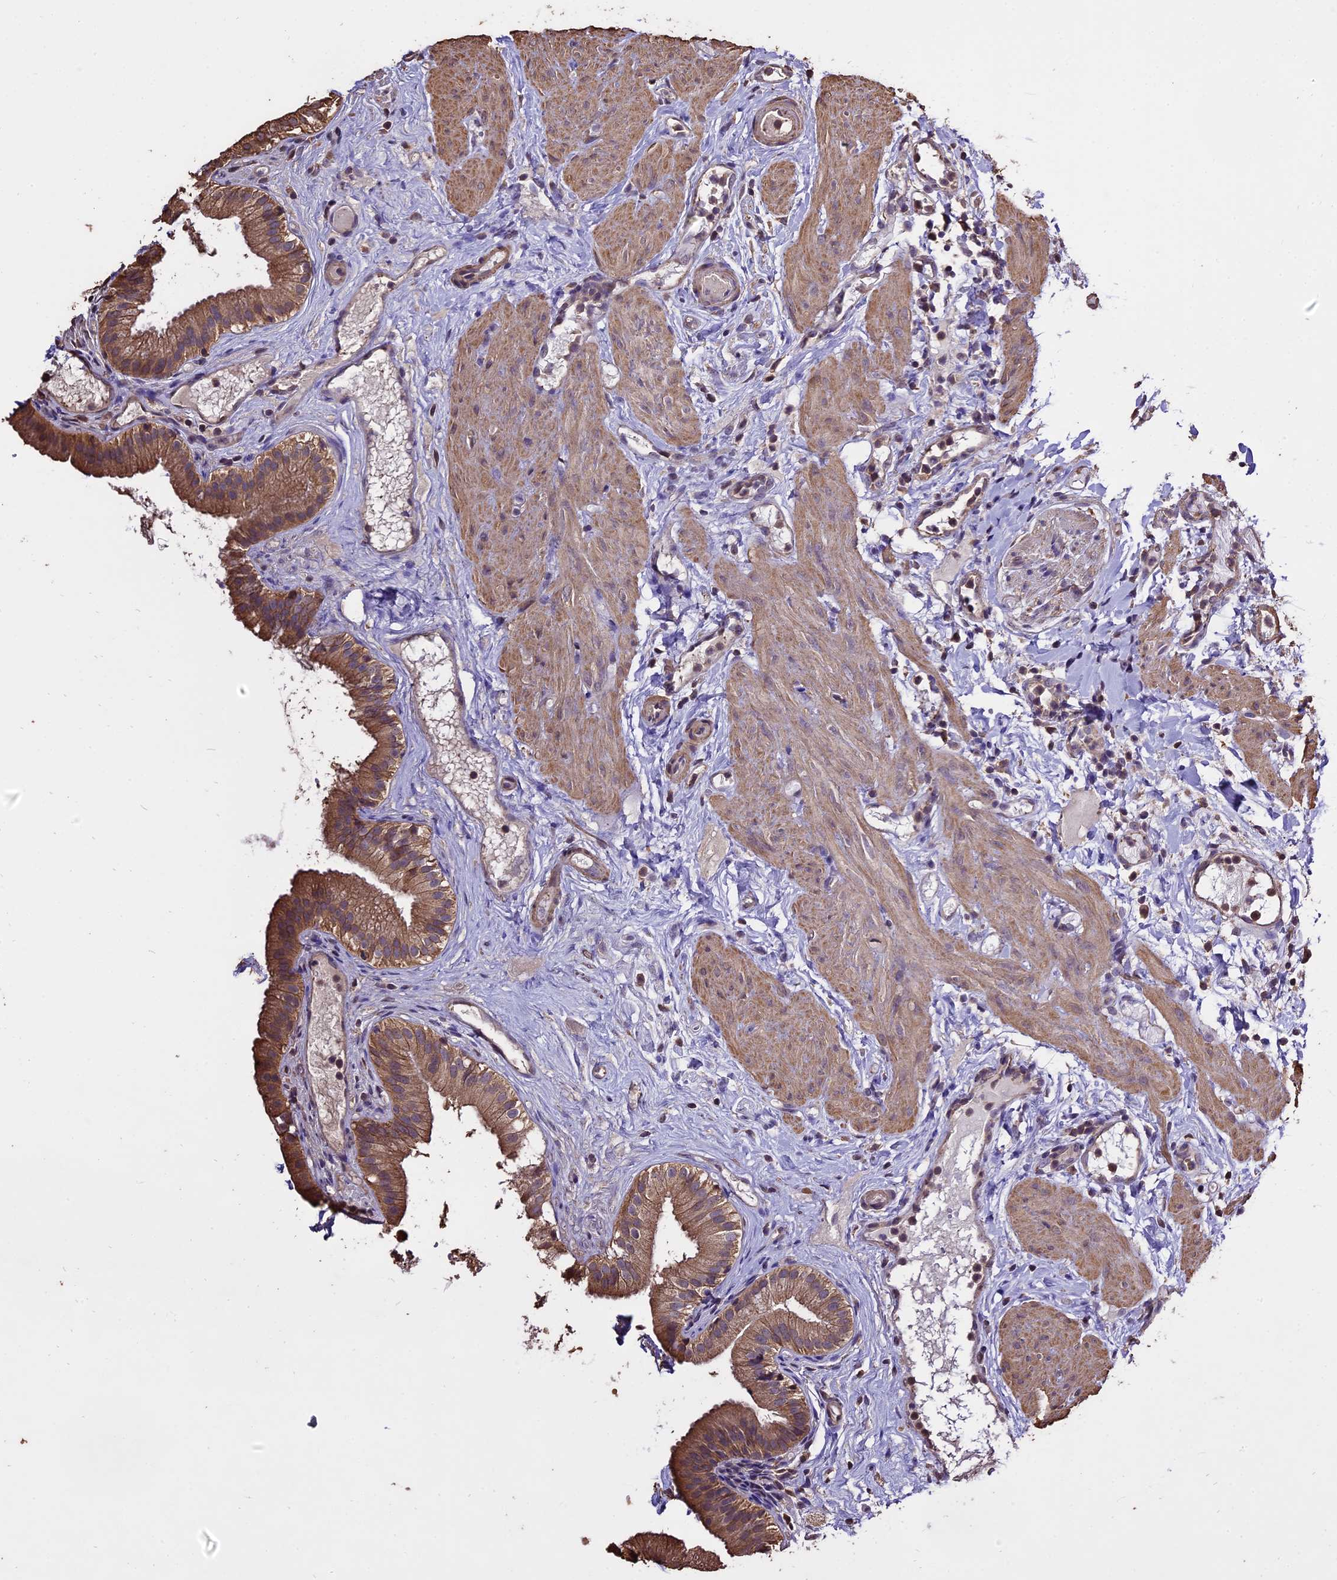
{"staining": {"intensity": "moderate", "quantity": ">75%", "location": "cytoplasmic/membranous"}, "tissue": "gallbladder", "cell_type": "Glandular cells", "image_type": "normal", "snomed": [{"axis": "morphology", "description": "Normal tissue, NOS"}, {"axis": "topography", "description": "Gallbladder"}], "caption": "IHC staining of normal gallbladder, which demonstrates medium levels of moderate cytoplasmic/membranous expression in approximately >75% of glandular cells indicating moderate cytoplasmic/membranous protein expression. The staining was performed using DAB (brown) for protein detection and nuclei were counterstained in hematoxylin (blue).", "gene": "PGPEP1L", "patient": {"sex": "female", "age": 26}}